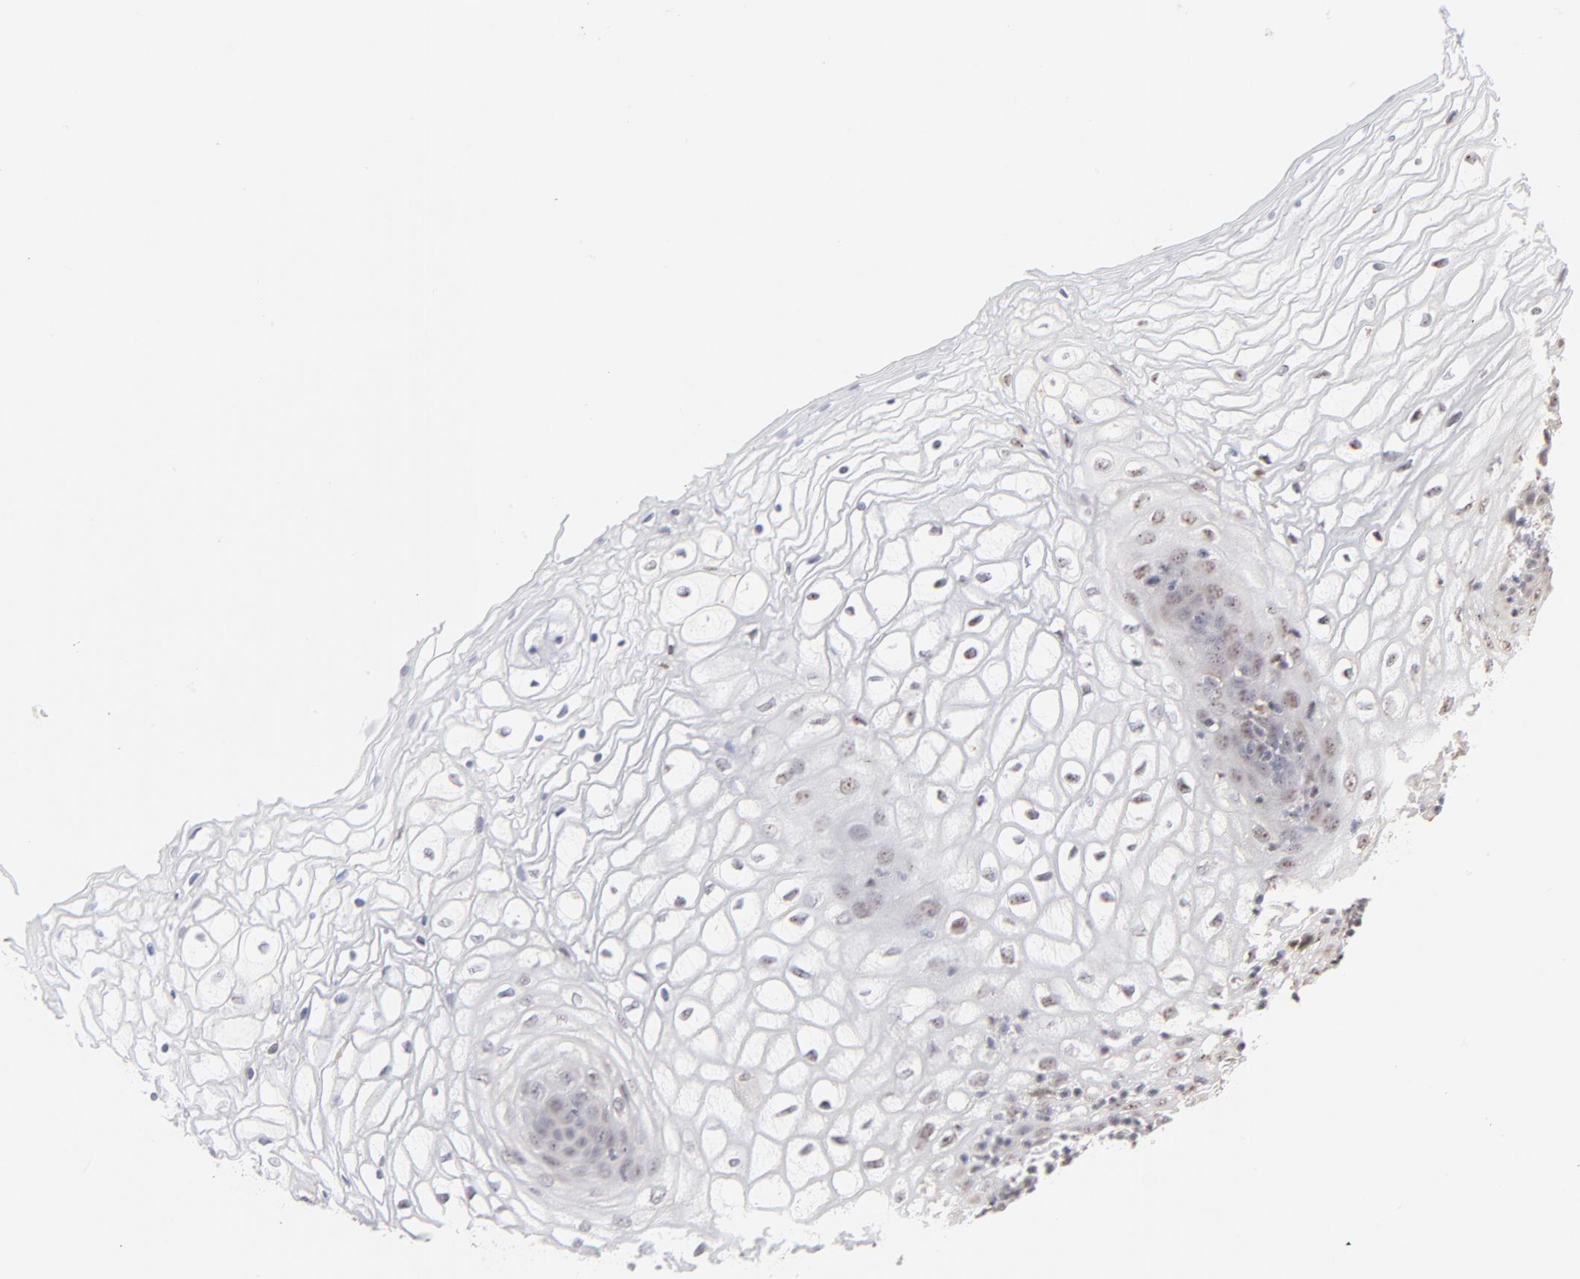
{"staining": {"intensity": "weak", "quantity": "25%-75%", "location": "nuclear"}, "tissue": "vagina", "cell_type": "Squamous epithelial cells", "image_type": "normal", "snomed": [{"axis": "morphology", "description": "Normal tissue, NOS"}, {"axis": "topography", "description": "Vagina"}], "caption": "A brown stain highlights weak nuclear staining of a protein in squamous epithelial cells of unremarkable human vagina.", "gene": "NFIL3", "patient": {"sex": "female", "age": 34}}